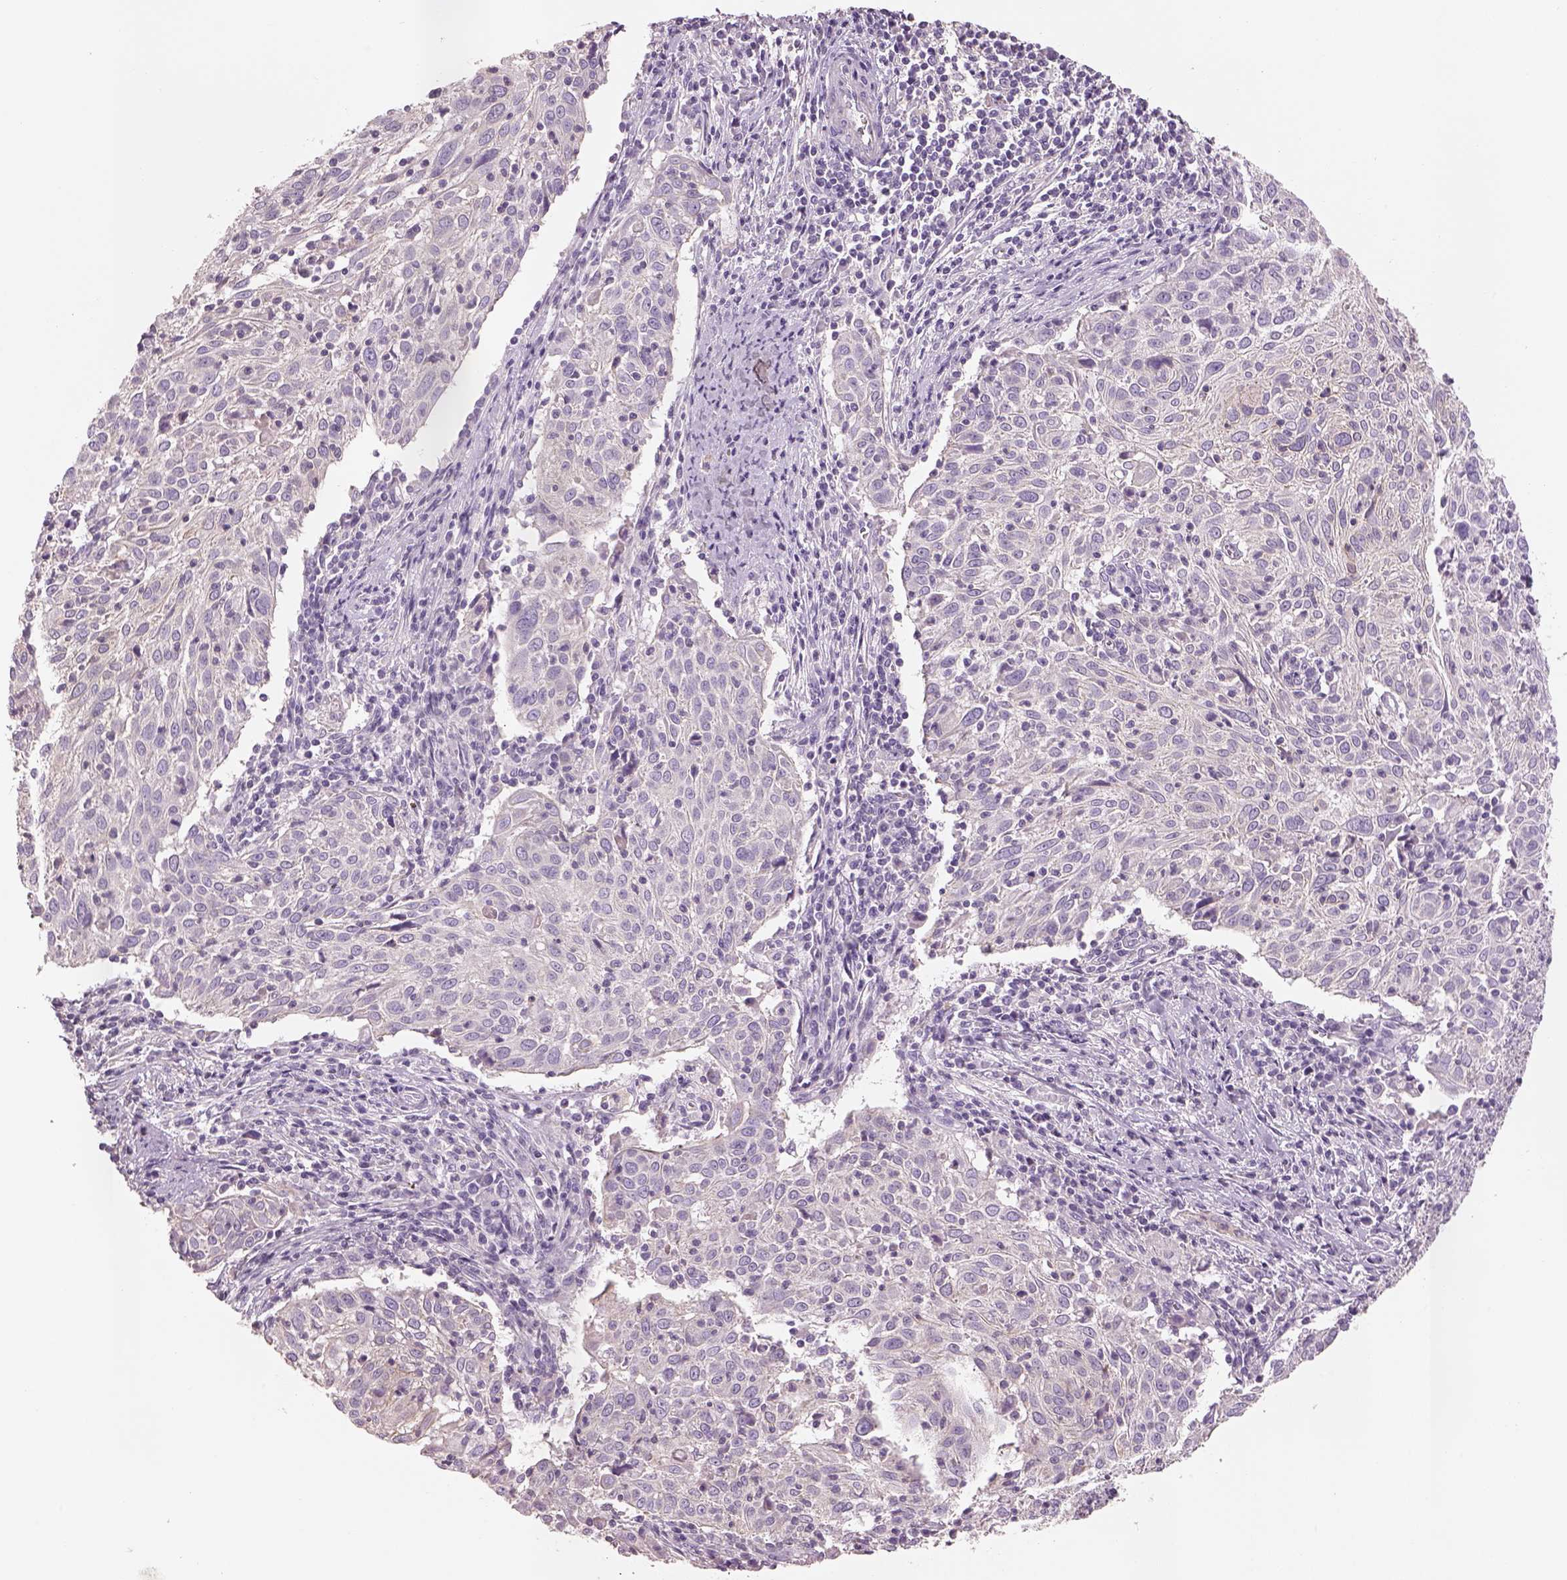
{"staining": {"intensity": "negative", "quantity": "none", "location": "none"}, "tissue": "cervical cancer", "cell_type": "Tumor cells", "image_type": "cancer", "snomed": [{"axis": "morphology", "description": "Squamous cell carcinoma, NOS"}, {"axis": "topography", "description": "Cervix"}], "caption": "Cervical cancer (squamous cell carcinoma) was stained to show a protein in brown. There is no significant positivity in tumor cells.", "gene": "OTUD6A", "patient": {"sex": "female", "age": 39}}